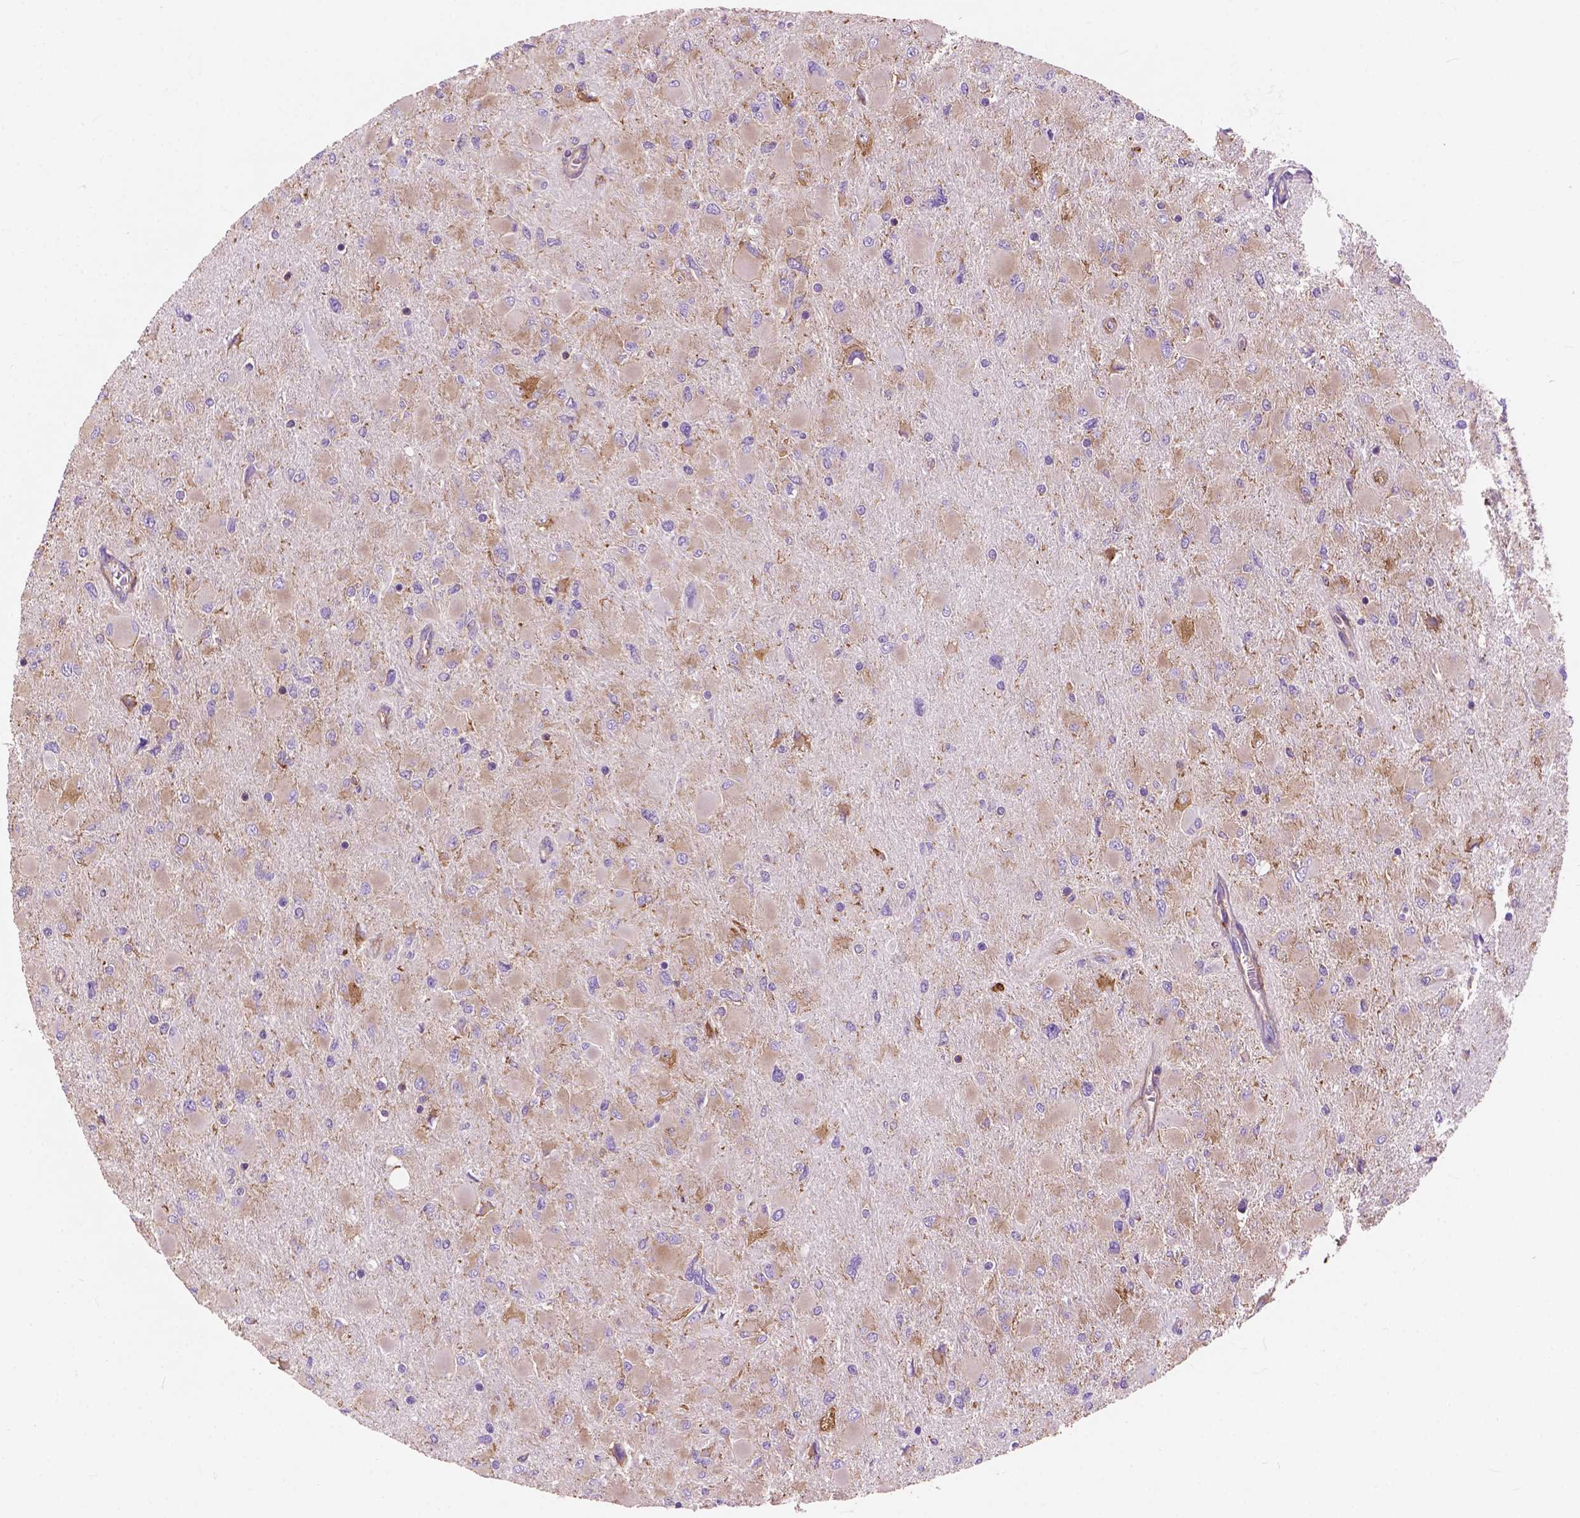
{"staining": {"intensity": "weak", "quantity": ">75%", "location": "cytoplasmic/membranous"}, "tissue": "glioma", "cell_type": "Tumor cells", "image_type": "cancer", "snomed": [{"axis": "morphology", "description": "Glioma, malignant, High grade"}, {"axis": "topography", "description": "Cerebral cortex"}], "caption": "This micrograph reveals immunohistochemistry (IHC) staining of glioma, with low weak cytoplasmic/membranous positivity in approximately >75% of tumor cells.", "gene": "RPL37A", "patient": {"sex": "female", "age": 36}}